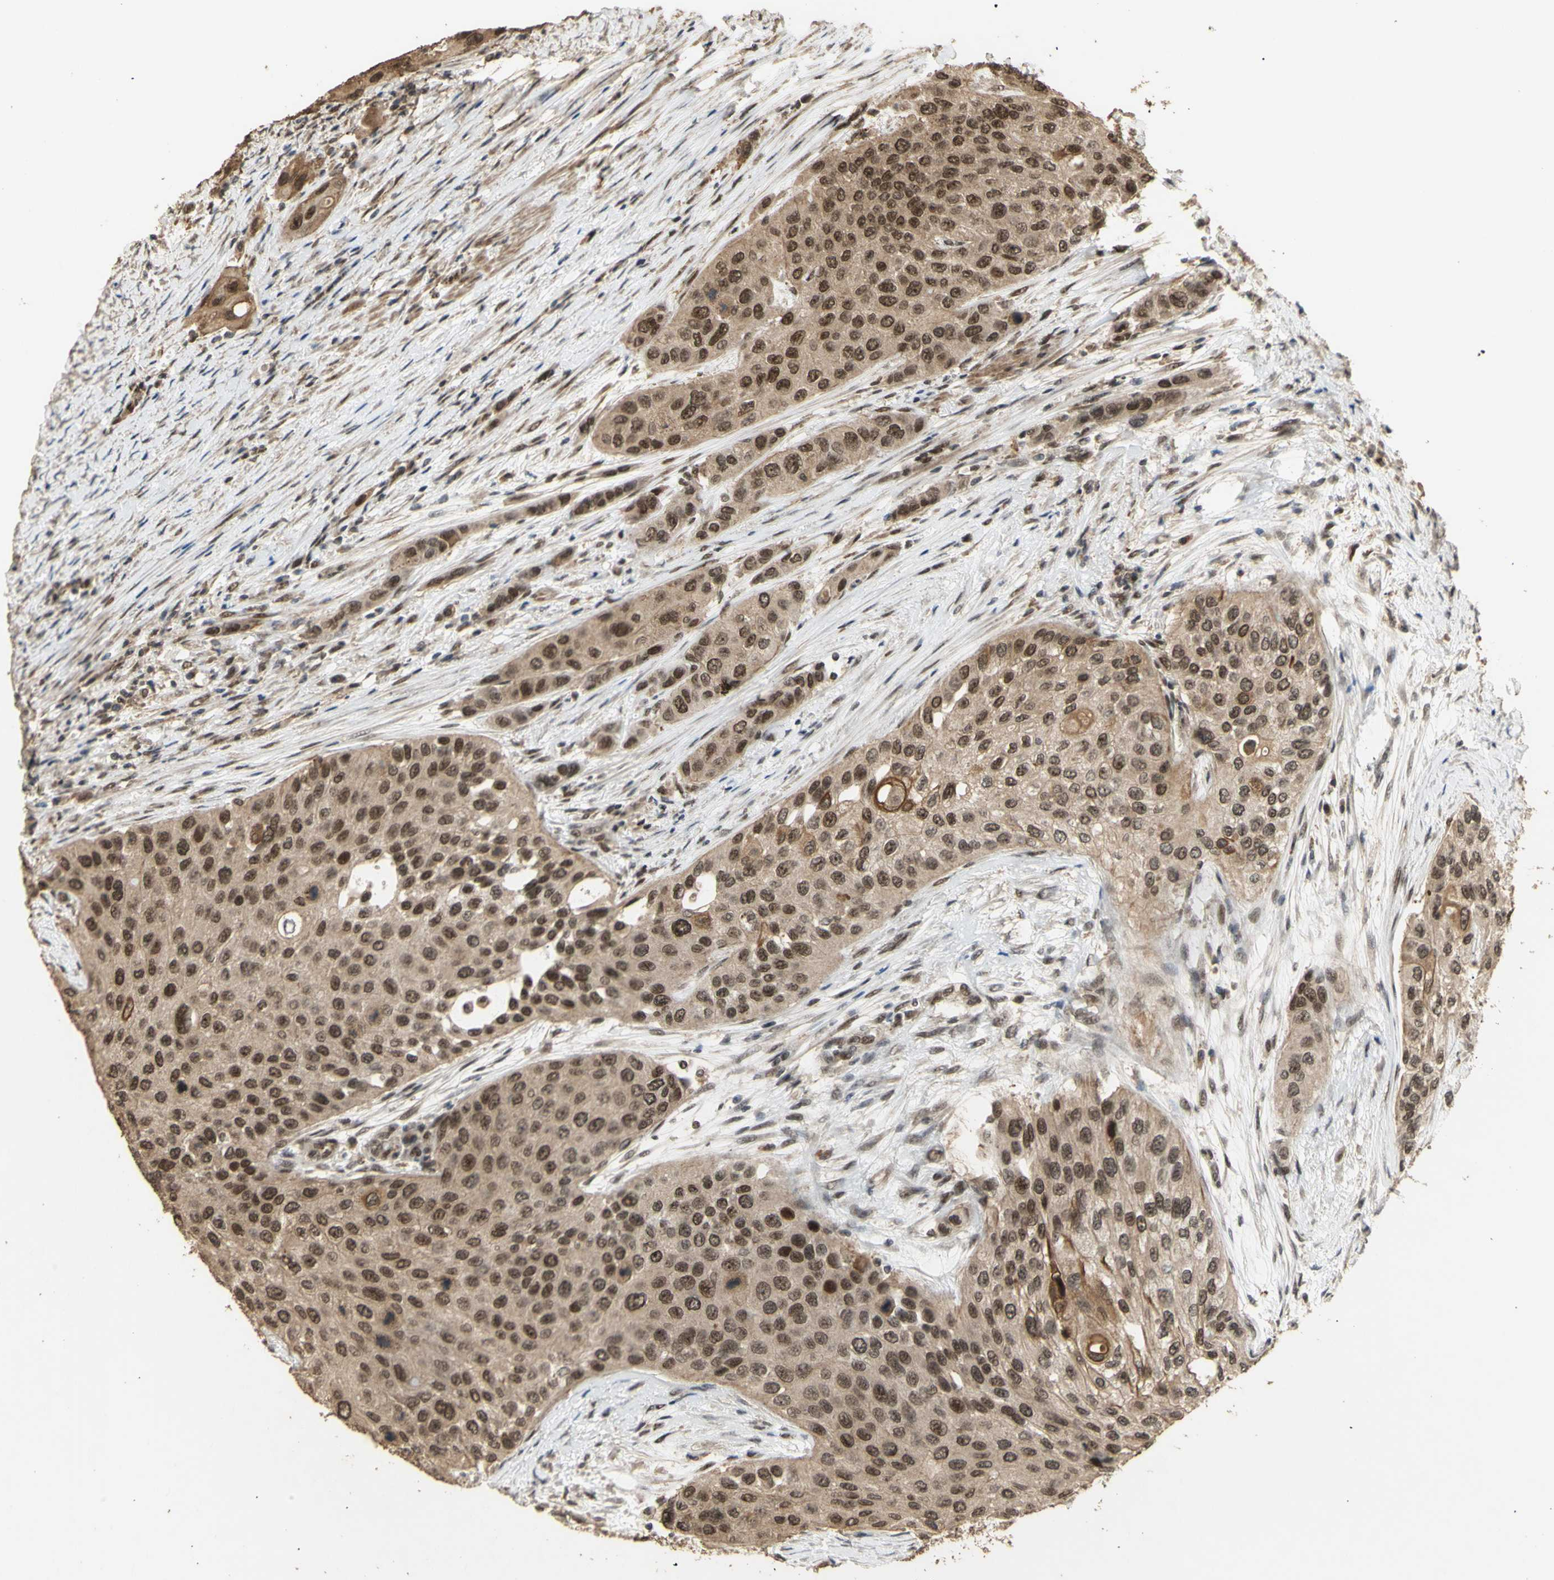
{"staining": {"intensity": "moderate", "quantity": ">75%", "location": "cytoplasmic/membranous,nuclear"}, "tissue": "urothelial cancer", "cell_type": "Tumor cells", "image_type": "cancer", "snomed": [{"axis": "morphology", "description": "Urothelial carcinoma, High grade"}, {"axis": "topography", "description": "Urinary bladder"}], "caption": "Protein staining displays moderate cytoplasmic/membranous and nuclear expression in approximately >75% of tumor cells in urothelial carcinoma (high-grade).", "gene": "GTF2E2", "patient": {"sex": "female", "age": 56}}